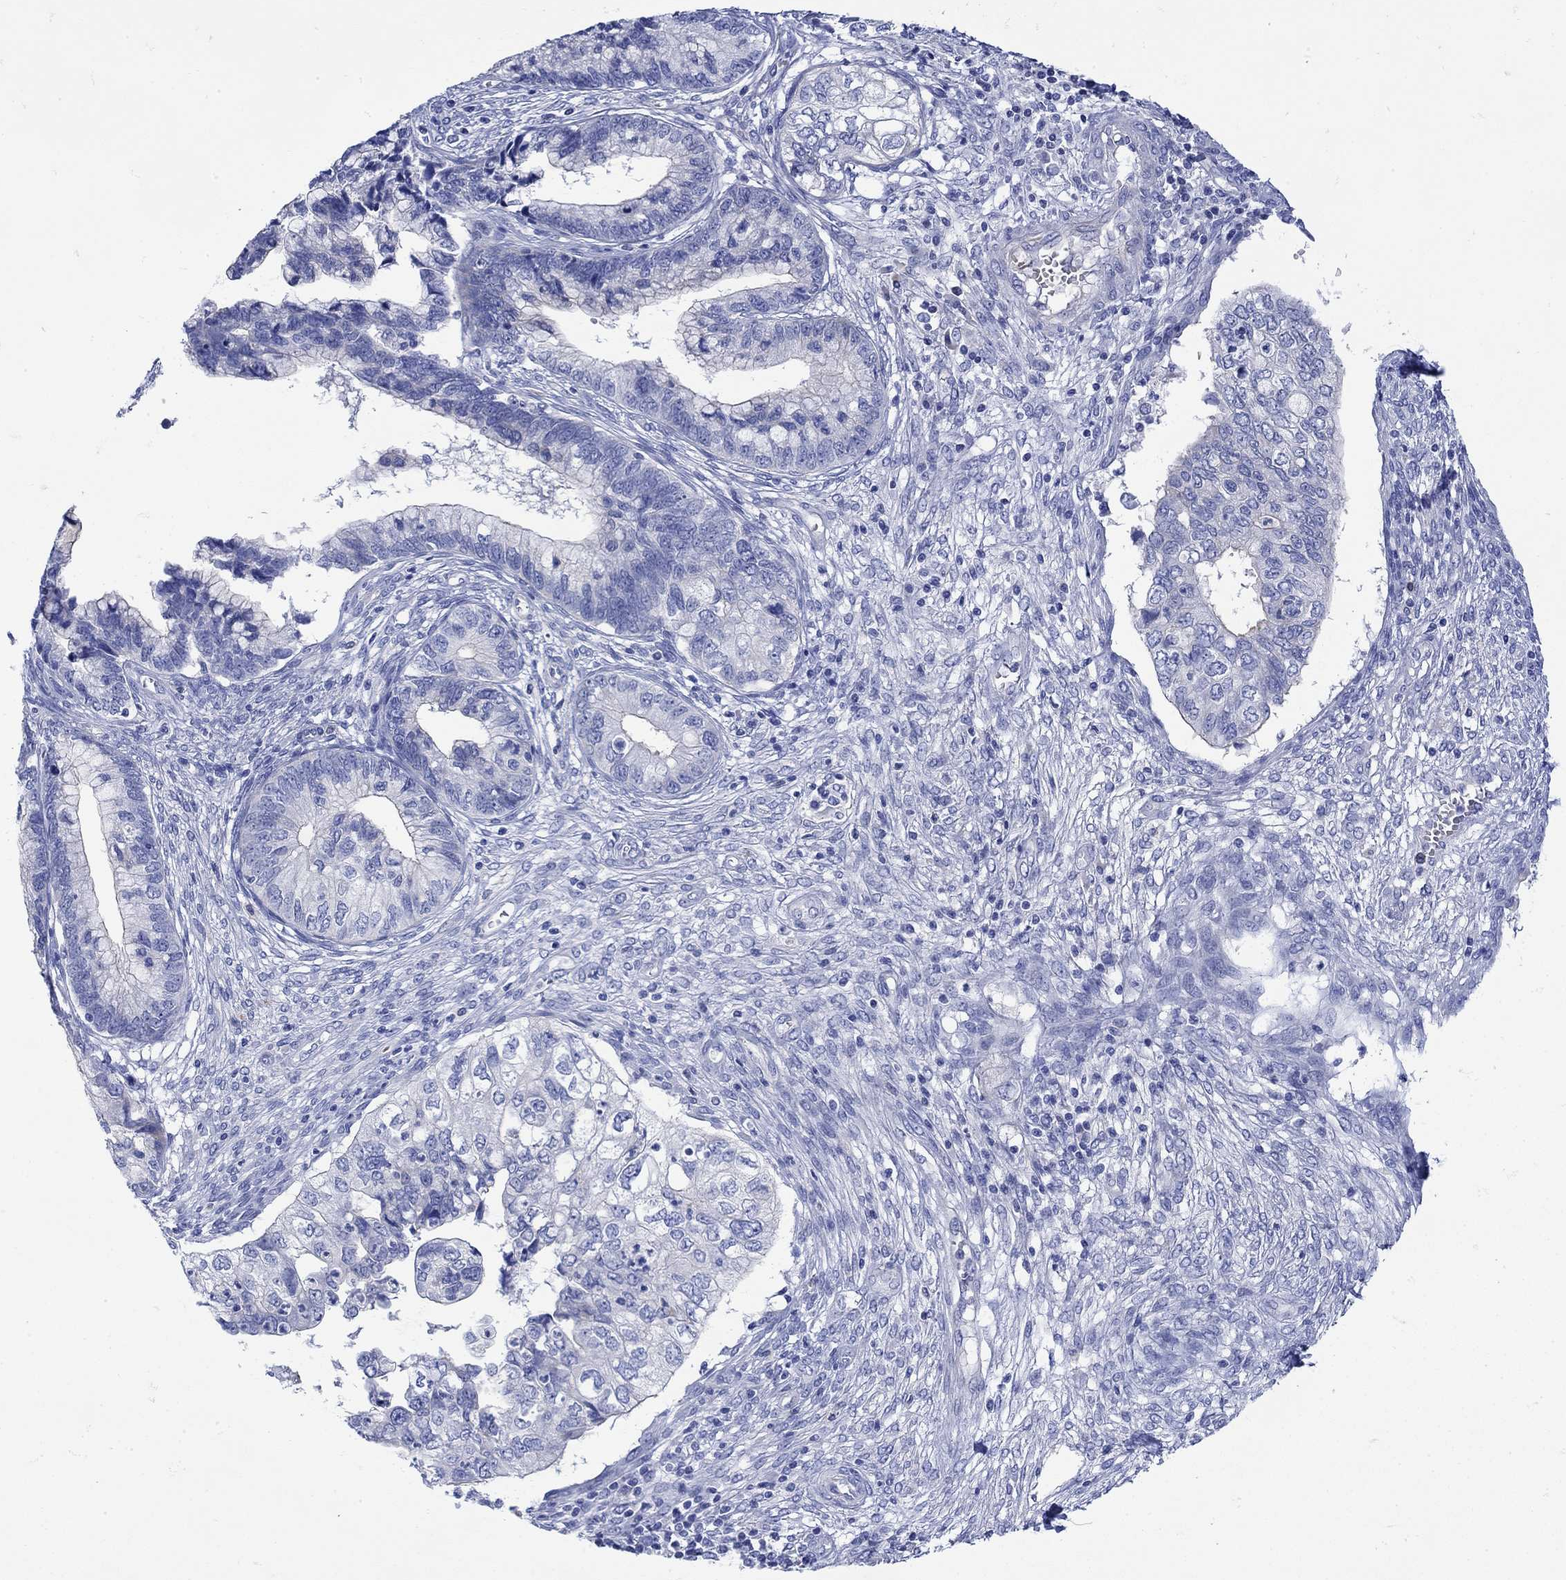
{"staining": {"intensity": "negative", "quantity": "none", "location": "none"}, "tissue": "cervical cancer", "cell_type": "Tumor cells", "image_type": "cancer", "snomed": [{"axis": "morphology", "description": "Adenocarcinoma, NOS"}, {"axis": "topography", "description": "Cervix"}], "caption": "Immunohistochemical staining of human adenocarcinoma (cervical) exhibits no significant positivity in tumor cells.", "gene": "ANKMY1", "patient": {"sex": "female", "age": 44}}